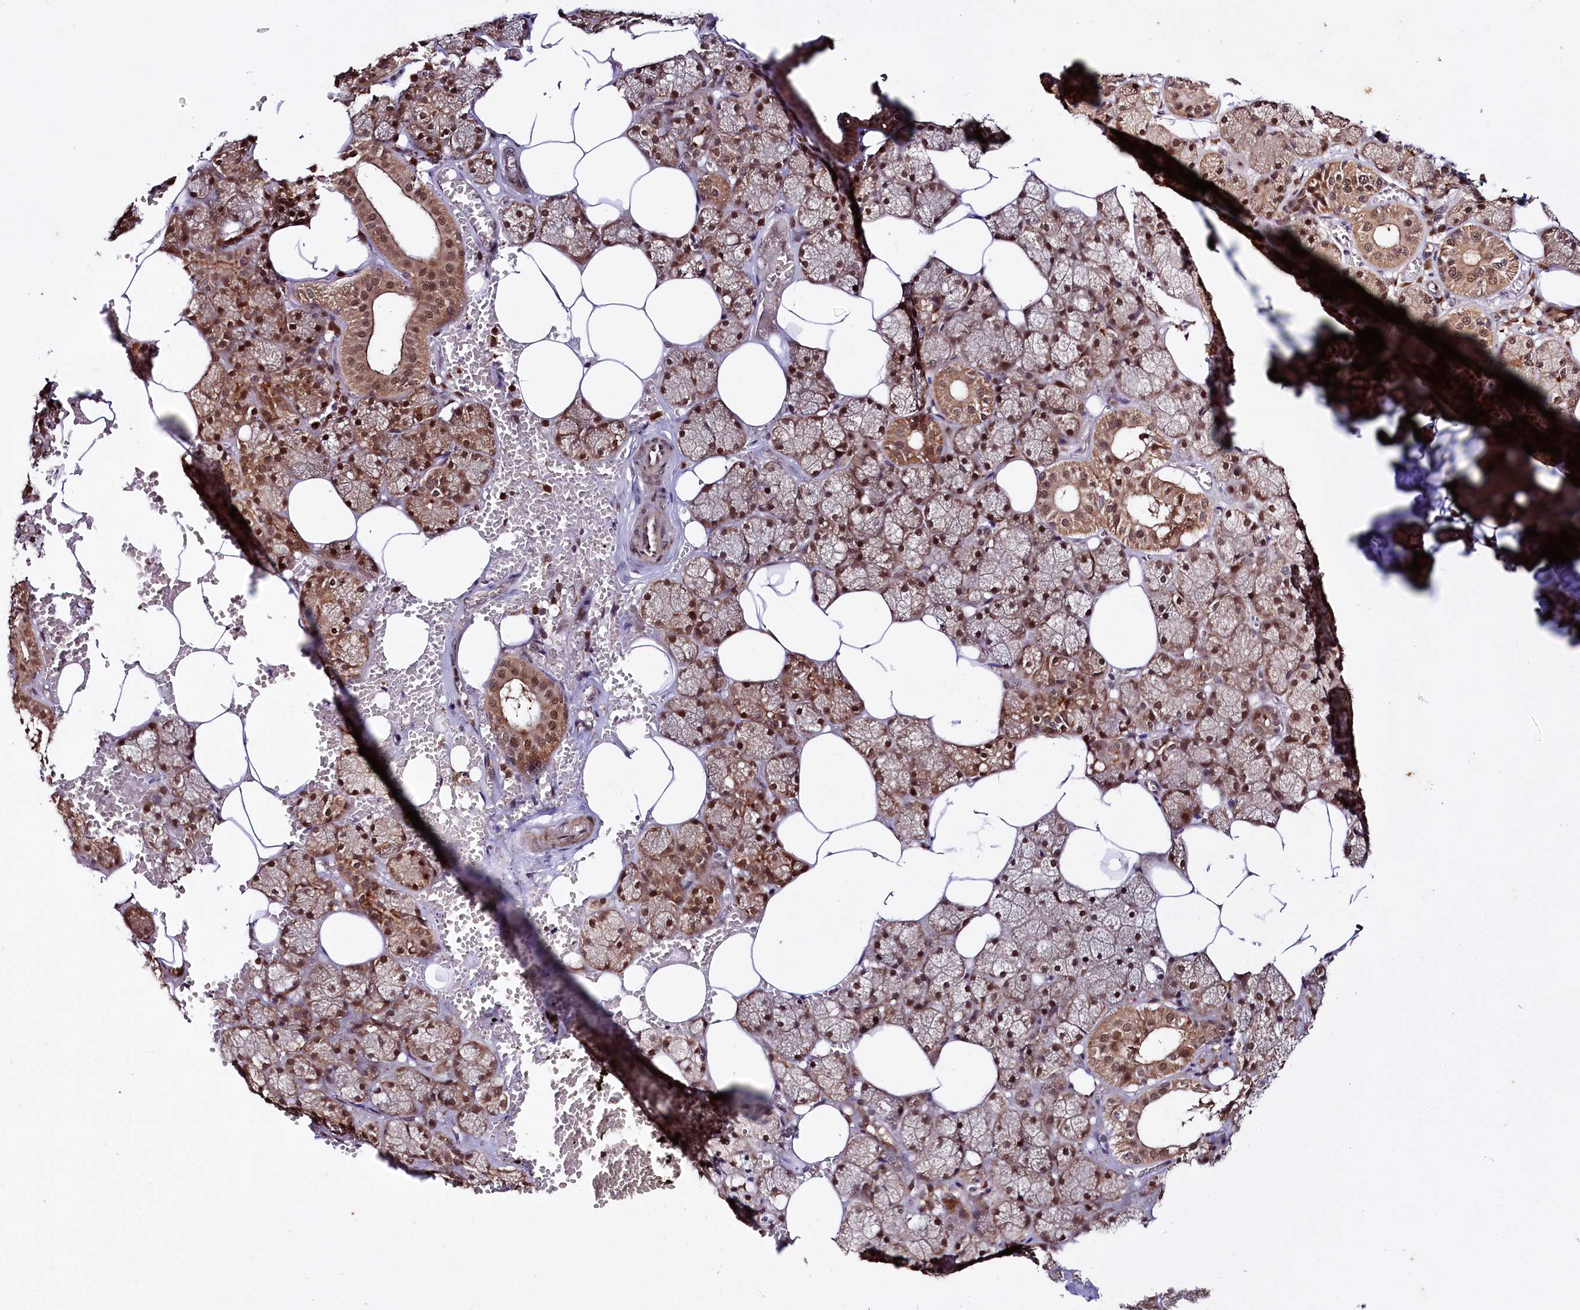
{"staining": {"intensity": "strong", "quantity": ">75%", "location": "cytoplasmic/membranous,nuclear"}, "tissue": "salivary gland", "cell_type": "Glandular cells", "image_type": "normal", "snomed": [{"axis": "morphology", "description": "Normal tissue, NOS"}, {"axis": "topography", "description": "Salivary gland"}], "caption": "IHC of benign human salivary gland reveals high levels of strong cytoplasmic/membranous,nuclear positivity in about >75% of glandular cells. (brown staining indicates protein expression, while blue staining denotes nuclei).", "gene": "UBE3A", "patient": {"sex": "female", "age": 33}}